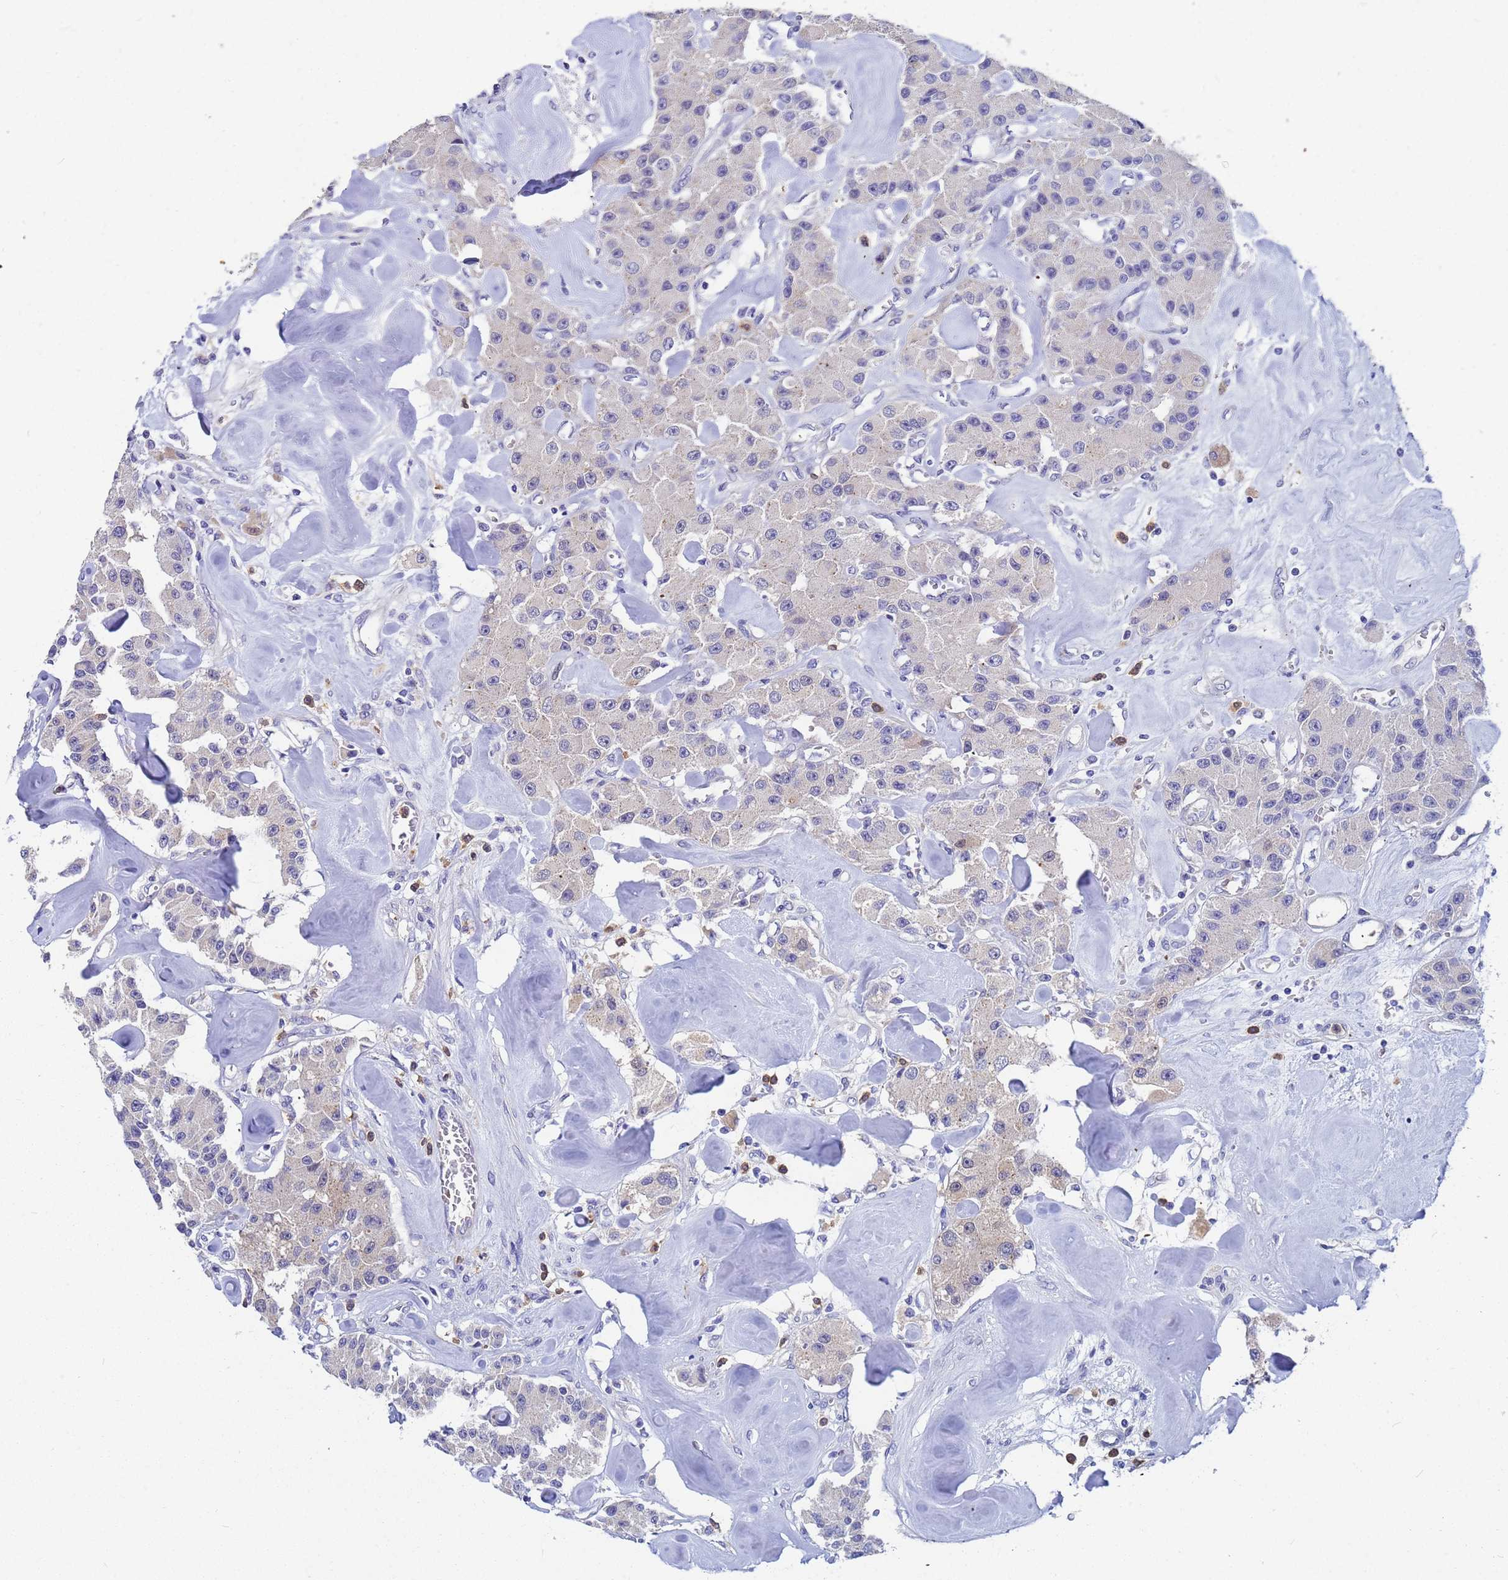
{"staining": {"intensity": "weak", "quantity": "<25%", "location": "cytoplasmic/membranous"}, "tissue": "carcinoid", "cell_type": "Tumor cells", "image_type": "cancer", "snomed": [{"axis": "morphology", "description": "Carcinoid, malignant, NOS"}, {"axis": "topography", "description": "Pancreas"}], "caption": "This is an immunohistochemistry (IHC) image of human carcinoid (malignant). There is no positivity in tumor cells.", "gene": "TTLL11", "patient": {"sex": "male", "age": 41}}